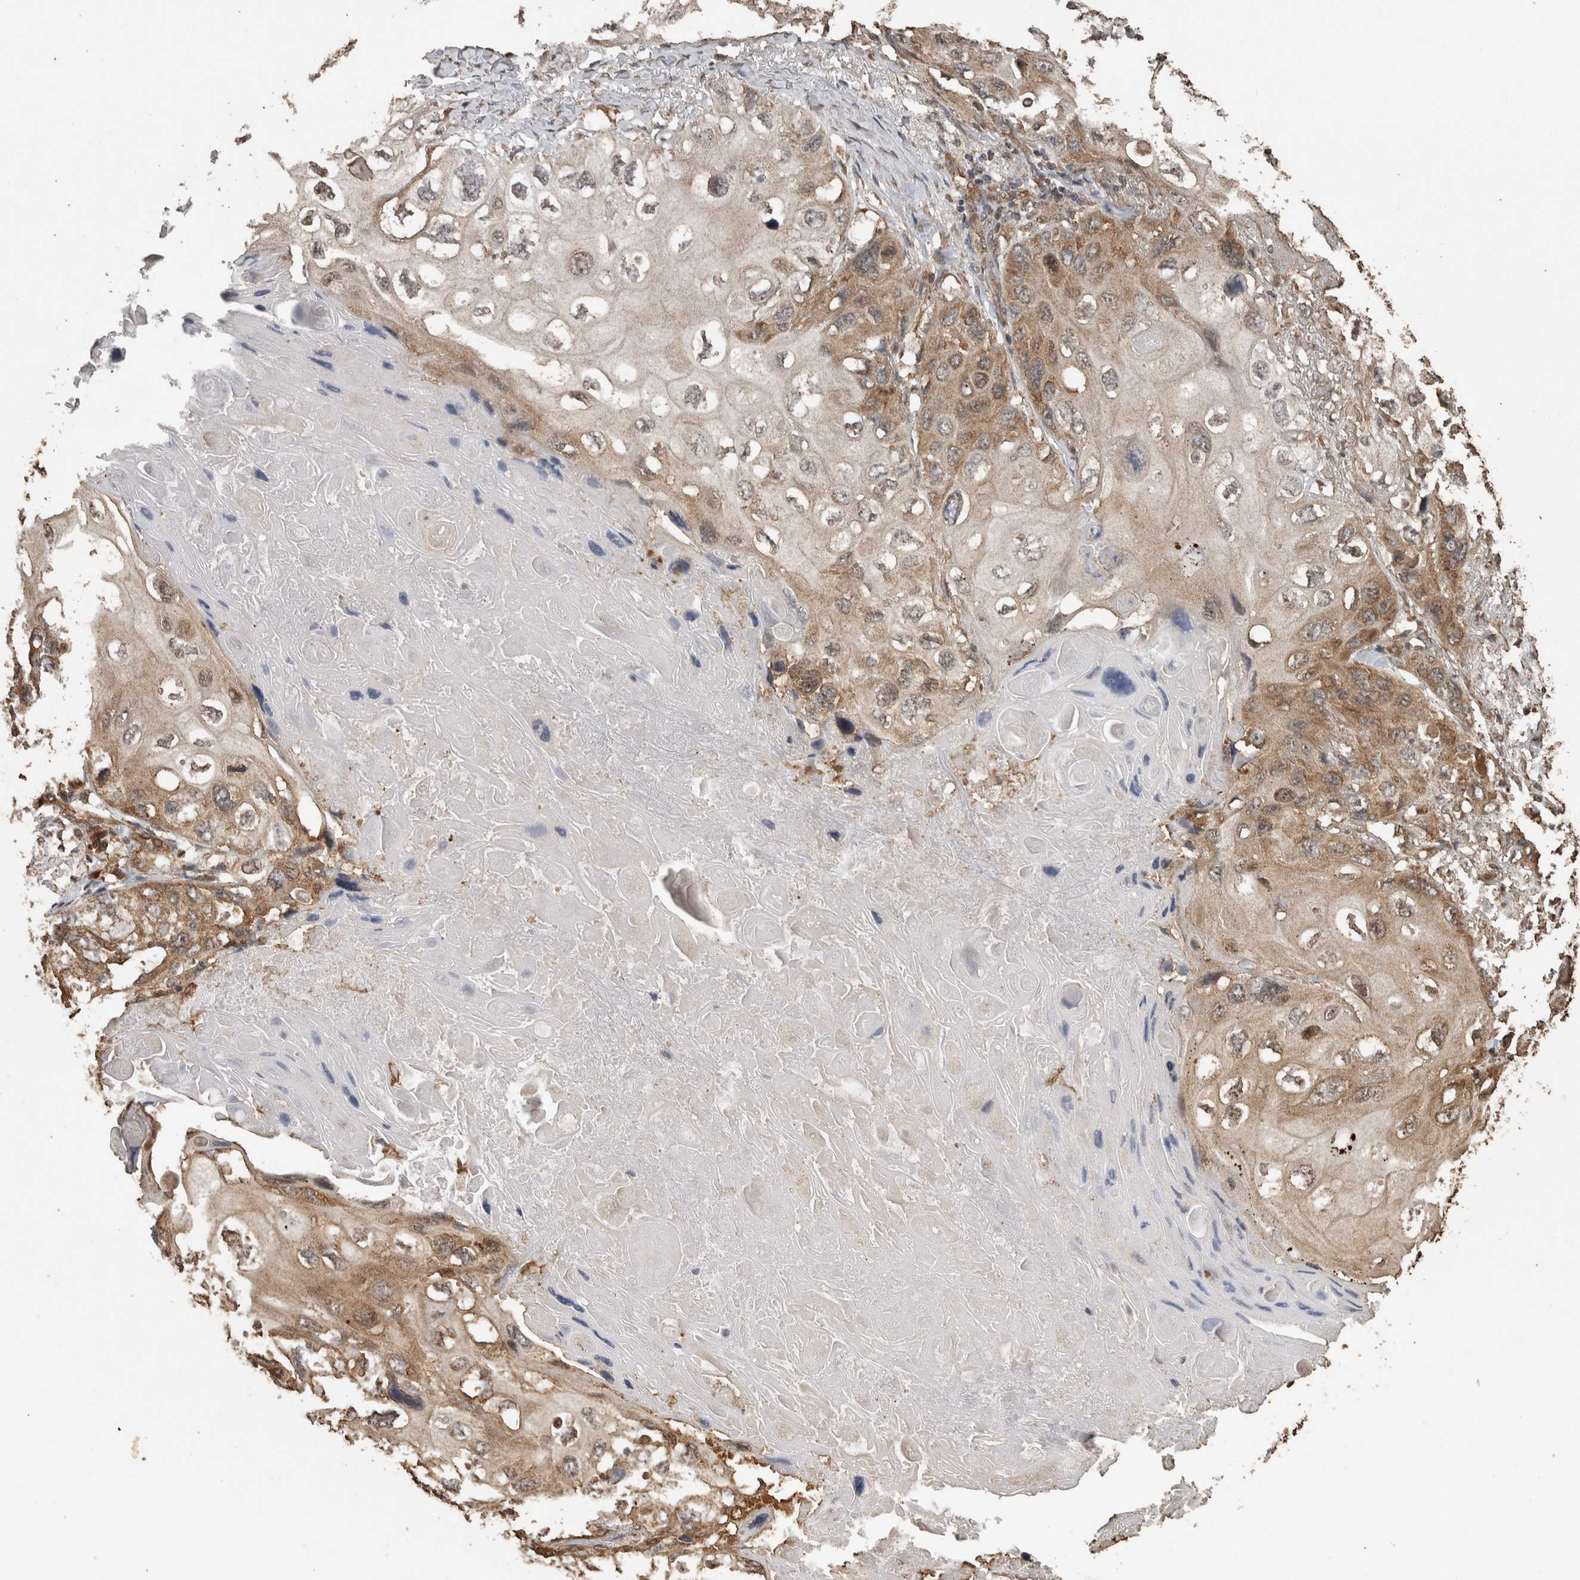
{"staining": {"intensity": "moderate", "quantity": ">75%", "location": "cytoplasmic/membranous"}, "tissue": "lung cancer", "cell_type": "Tumor cells", "image_type": "cancer", "snomed": [{"axis": "morphology", "description": "Squamous cell carcinoma, NOS"}, {"axis": "topography", "description": "Lung"}], "caption": "Immunohistochemical staining of human lung cancer shows medium levels of moderate cytoplasmic/membranous protein positivity in about >75% of tumor cells. (Brightfield microscopy of DAB IHC at high magnification).", "gene": "PINK1", "patient": {"sex": "female", "age": 73}}